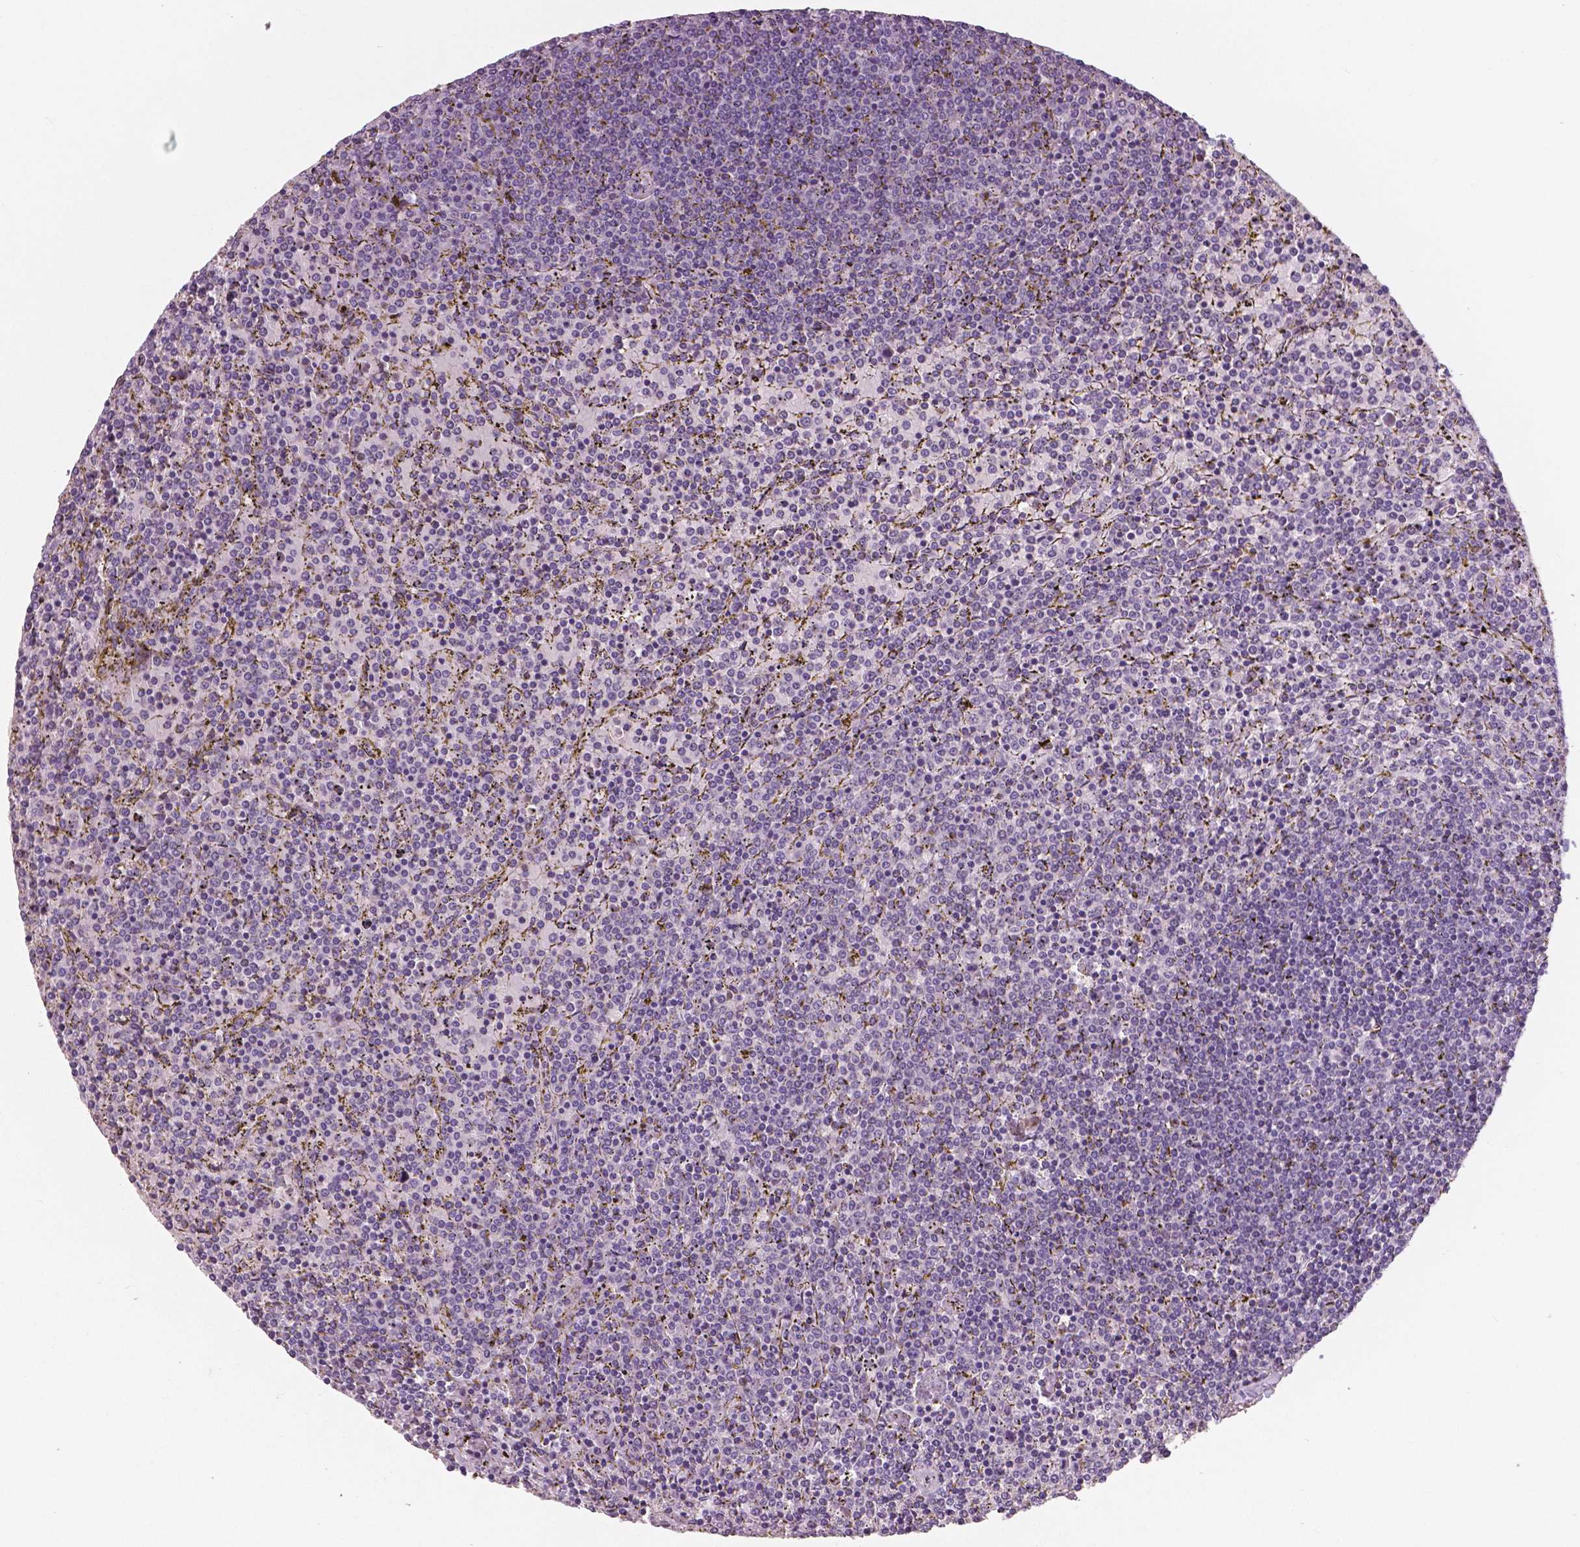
{"staining": {"intensity": "negative", "quantity": "none", "location": "none"}, "tissue": "lymphoma", "cell_type": "Tumor cells", "image_type": "cancer", "snomed": [{"axis": "morphology", "description": "Malignant lymphoma, non-Hodgkin's type, Low grade"}, {"axis": "topography", "description": "Spleen"}], "caption": "DAB (3,3'-diaminobenzidine) immunohistochemical staining of human low-grade malignant lymphoma, non-Hodgkin's type reveals no significant positivity in tumor cells.", "gene": "NECAB1", "patient": {"sex": "female", "age": 77}}